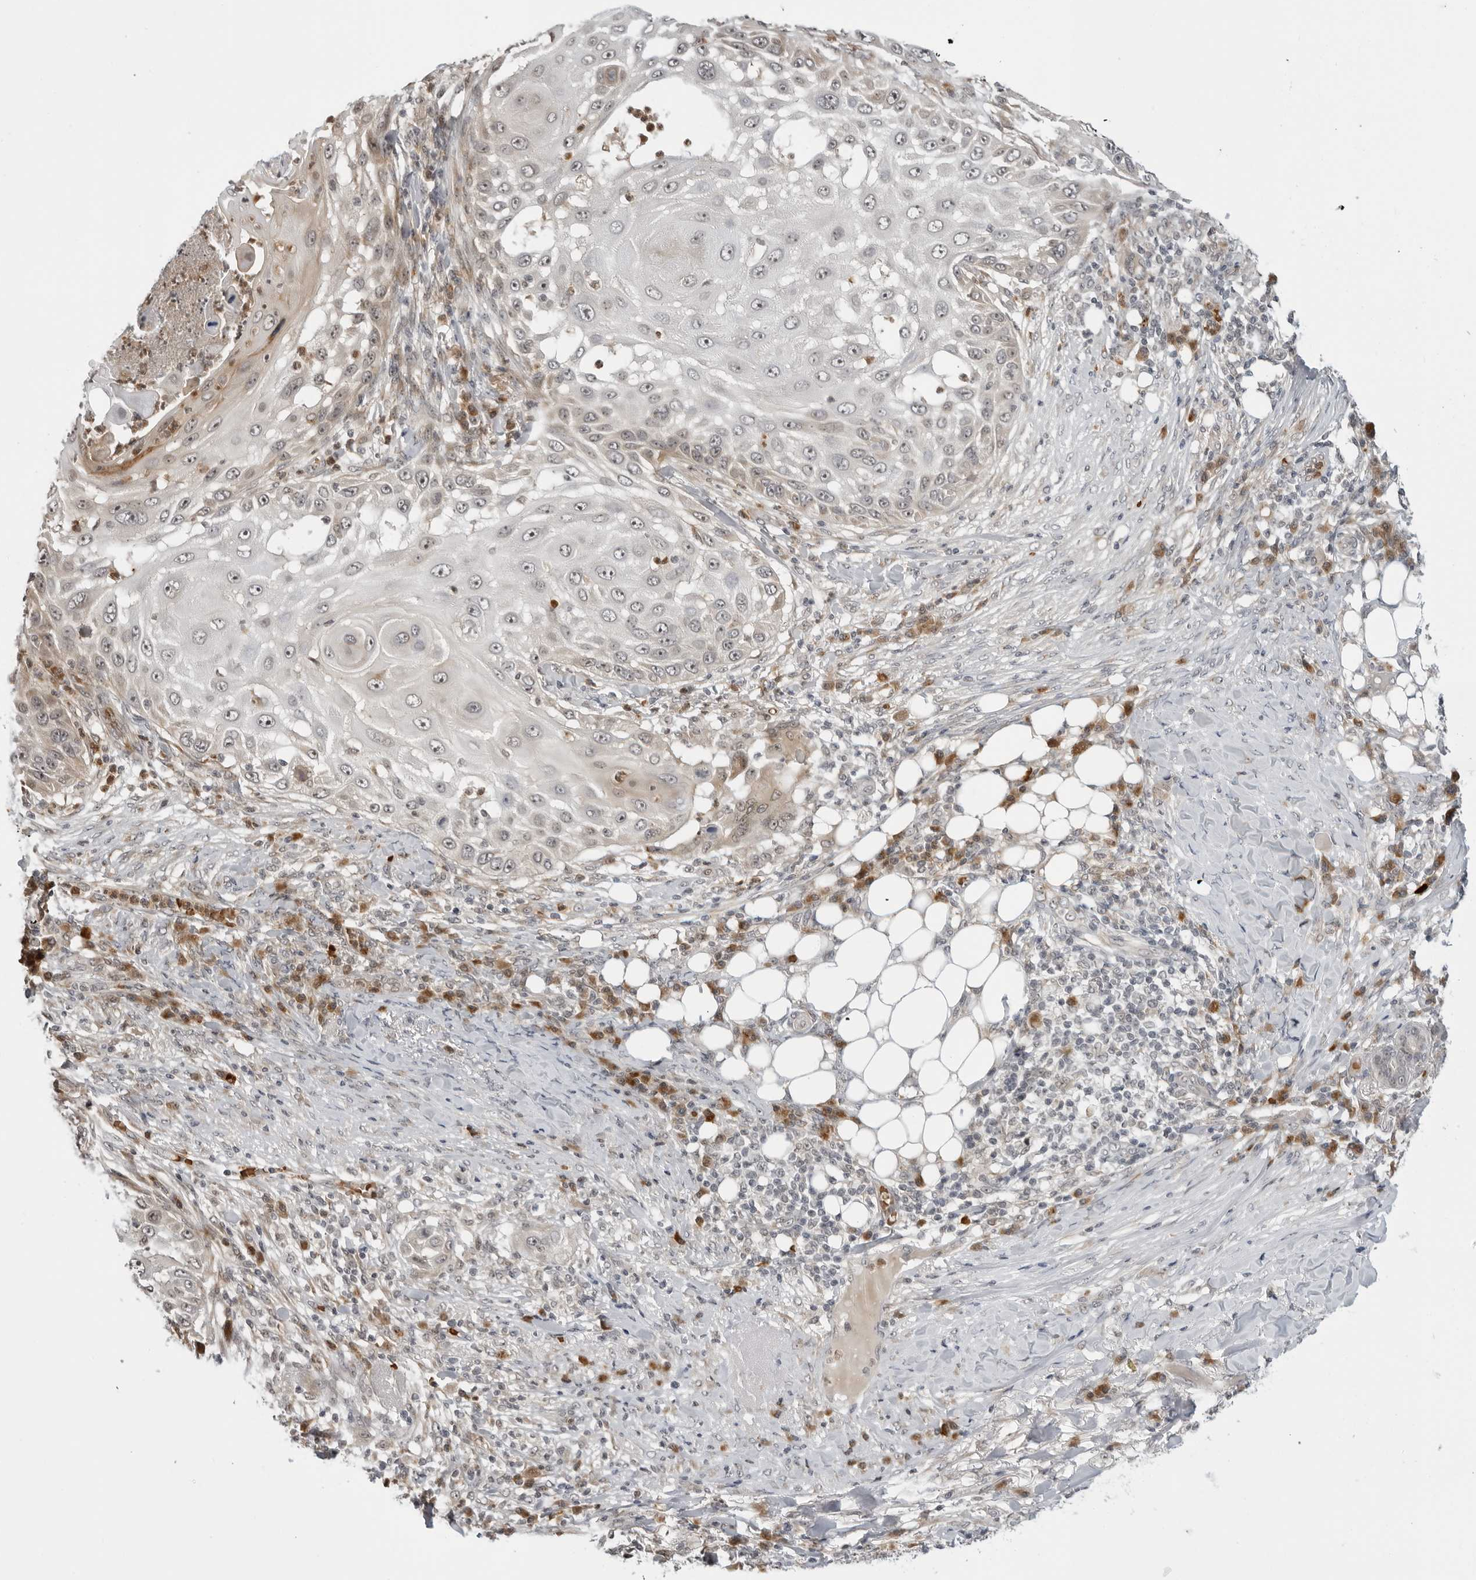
{"staining": {"intensity": "negative", "quantity": "none", "location": "none"}, "tissue": "skin cancer", "cell_type": "Tumor cells", "image_type": "cancer", "snomed": [{"axis": "morphology", "description": "Squamous cell carcinoma, NOS"}, {"axis": "topography", "description": "Skin"}], "caption": "There is no significant positivity in tumor cells of skin cancer.", "gene": "SUGCT", "patient": {"sex": "female", "age": 44}}